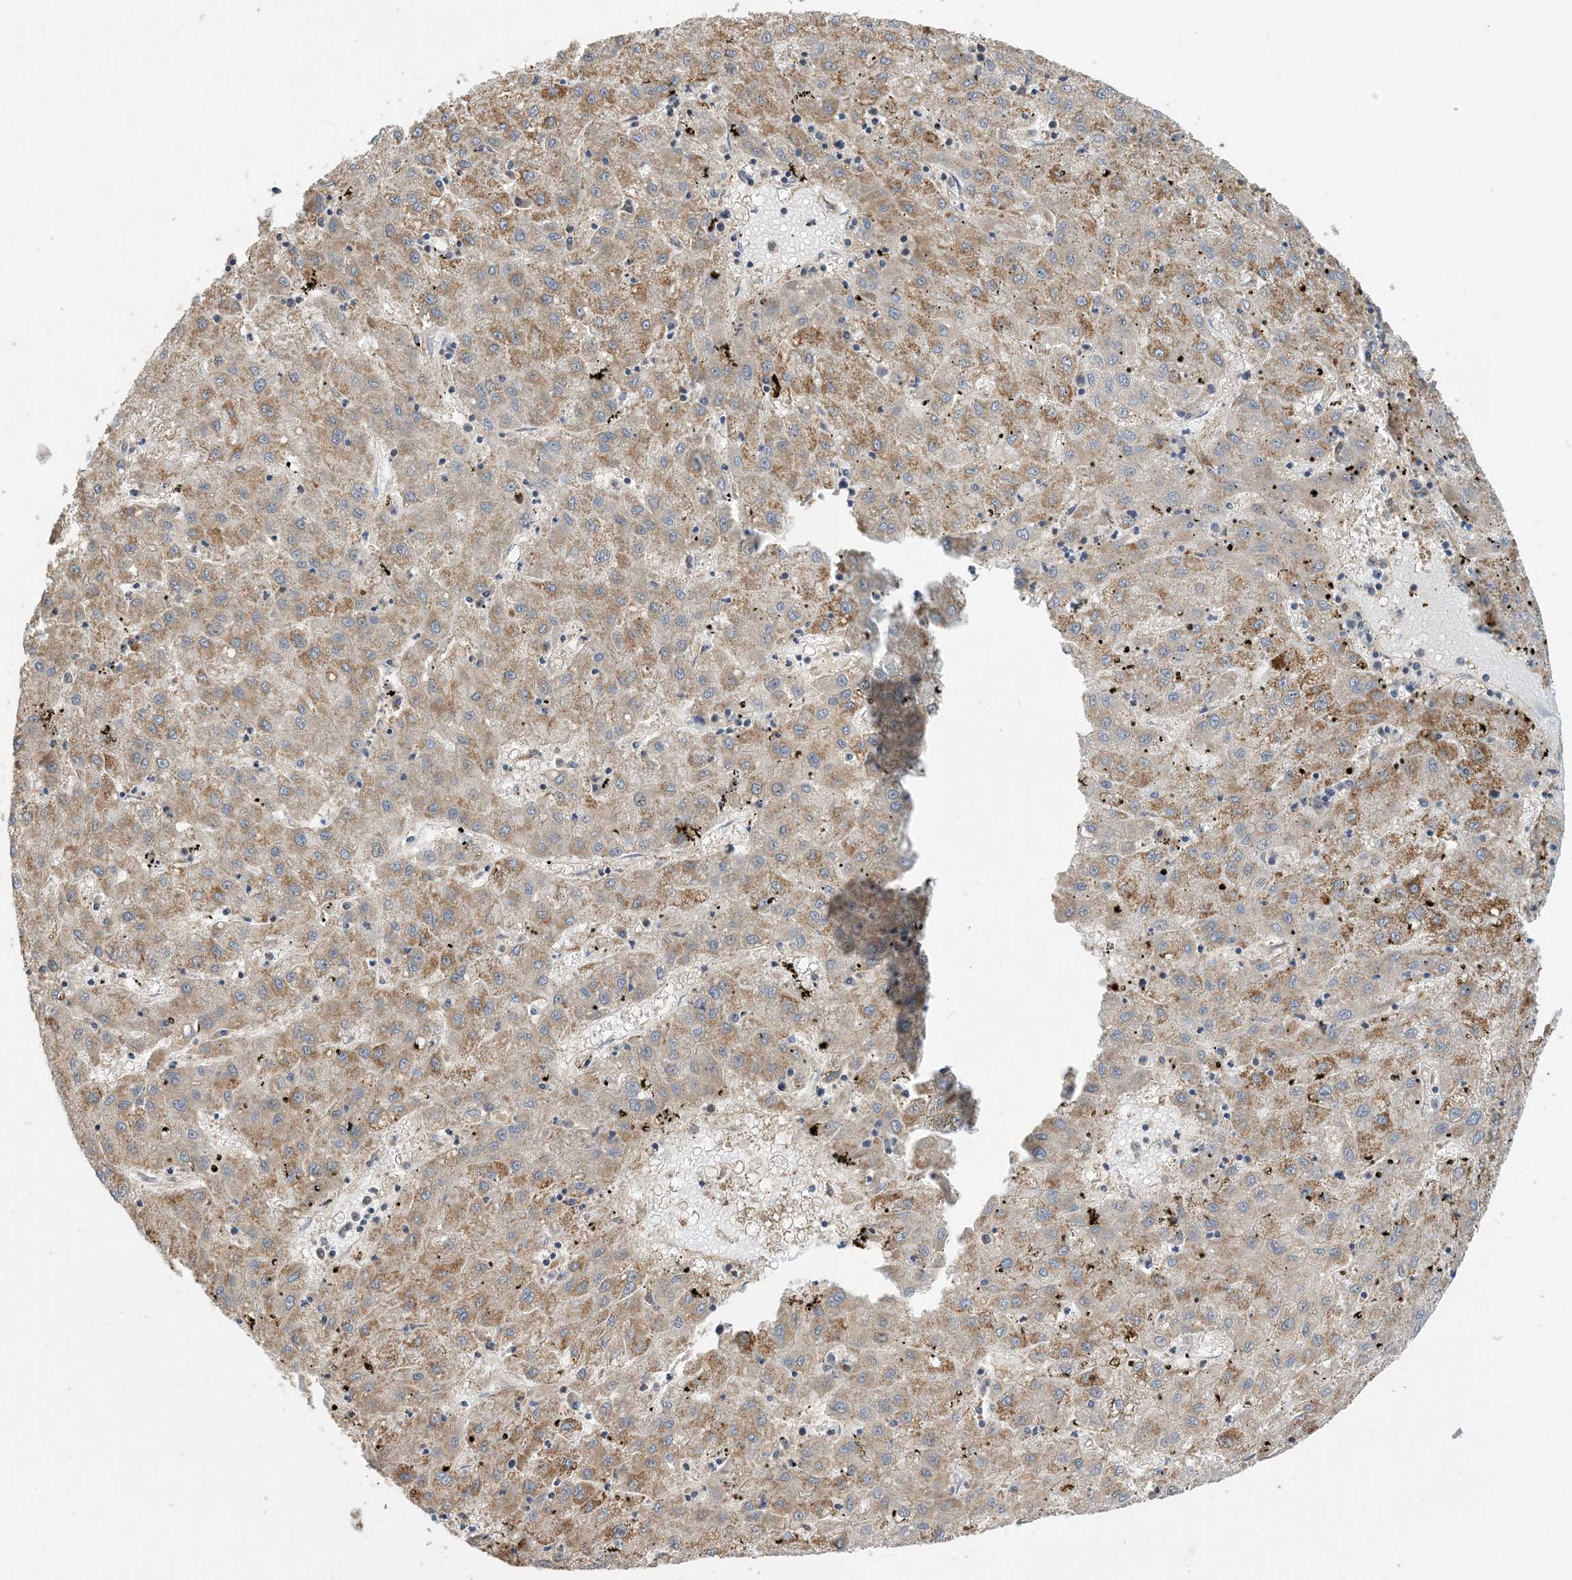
{"staining": {"intensity": "moderate", "quantity": "25%-75%", "location": "cytoplasmic/membranous"}, "tissue": "liver cancer", "cell_type": "Tumor cells", "image_type": "cancer", "snomed": [{"axis": "morphology", "description": "Carcinoma, Hepatocellular, NOS"}, {"axis": "topography", "description": "Liver"}], "caption": "The micrograph demonstrates staining of liver hepatocellular carcinoma, revealing moderate cytoplasmic/membranous protein staining (brown color) within tumor cells.", "gene": "ECHDC1", "patient": {"sex": "male", "age": 72}}